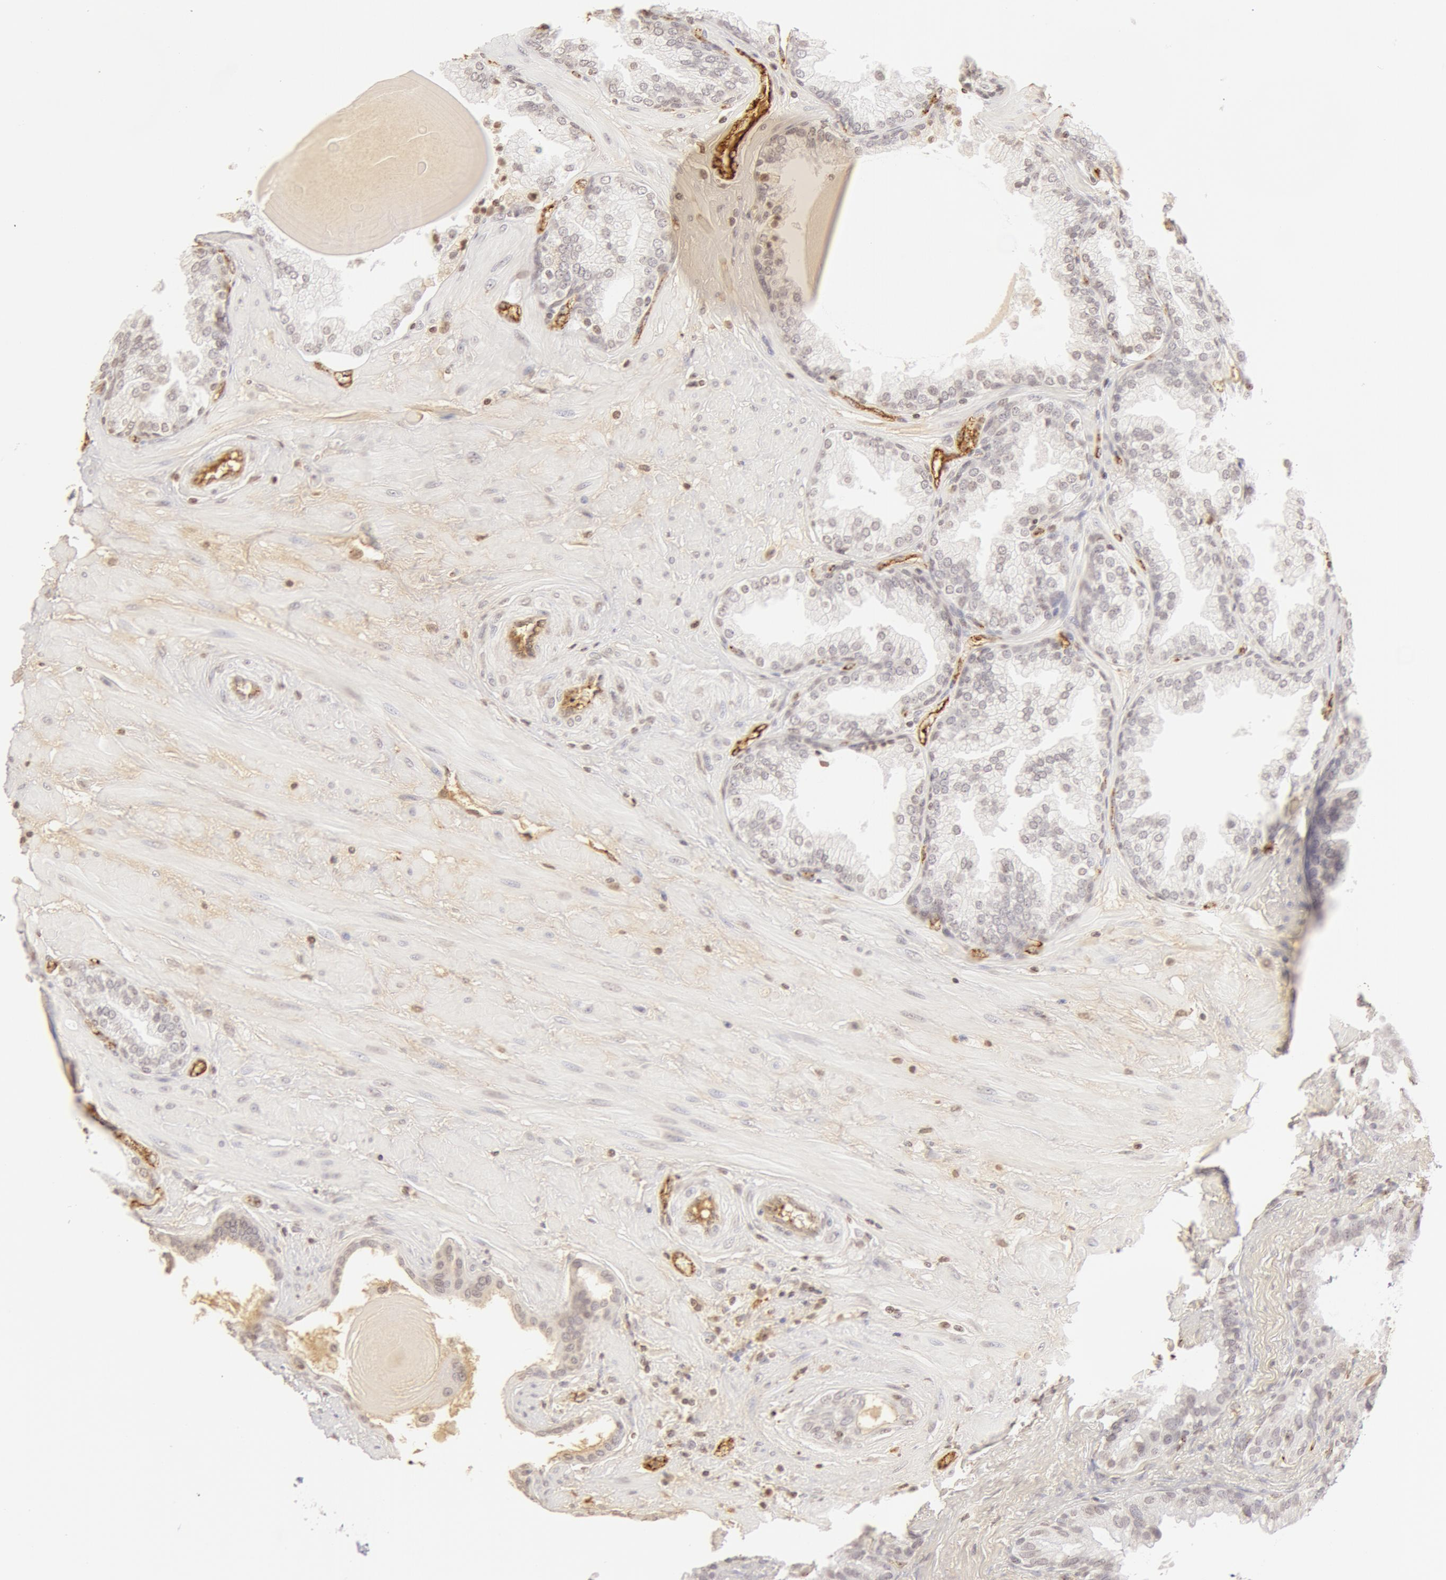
{"staining": {"intensity": "negative", "quantity": "none", "location": "none"}, "tissue": "prostate", "cell_type": "Glandular cells", "image_type": "normal", "snomed": [{"axis": "morphology", "description": "Normal tissue, NOS"}, {"axis": "topography", "description": "Prostate"}], "caption": "IHC photomicrograph of normal prostate: prostate stained with DAB (3,3'-diaminobenzidine) displays no significant protein positivity in glandular cells. (Stains: DAB (3,3'-diaminobenzidine) IHC with hematoxylin counter stain, Microscopy: brightfield microscopy at high magnification).", "gene": "VWF", "patient": {"sex": "male", "age": 51}}